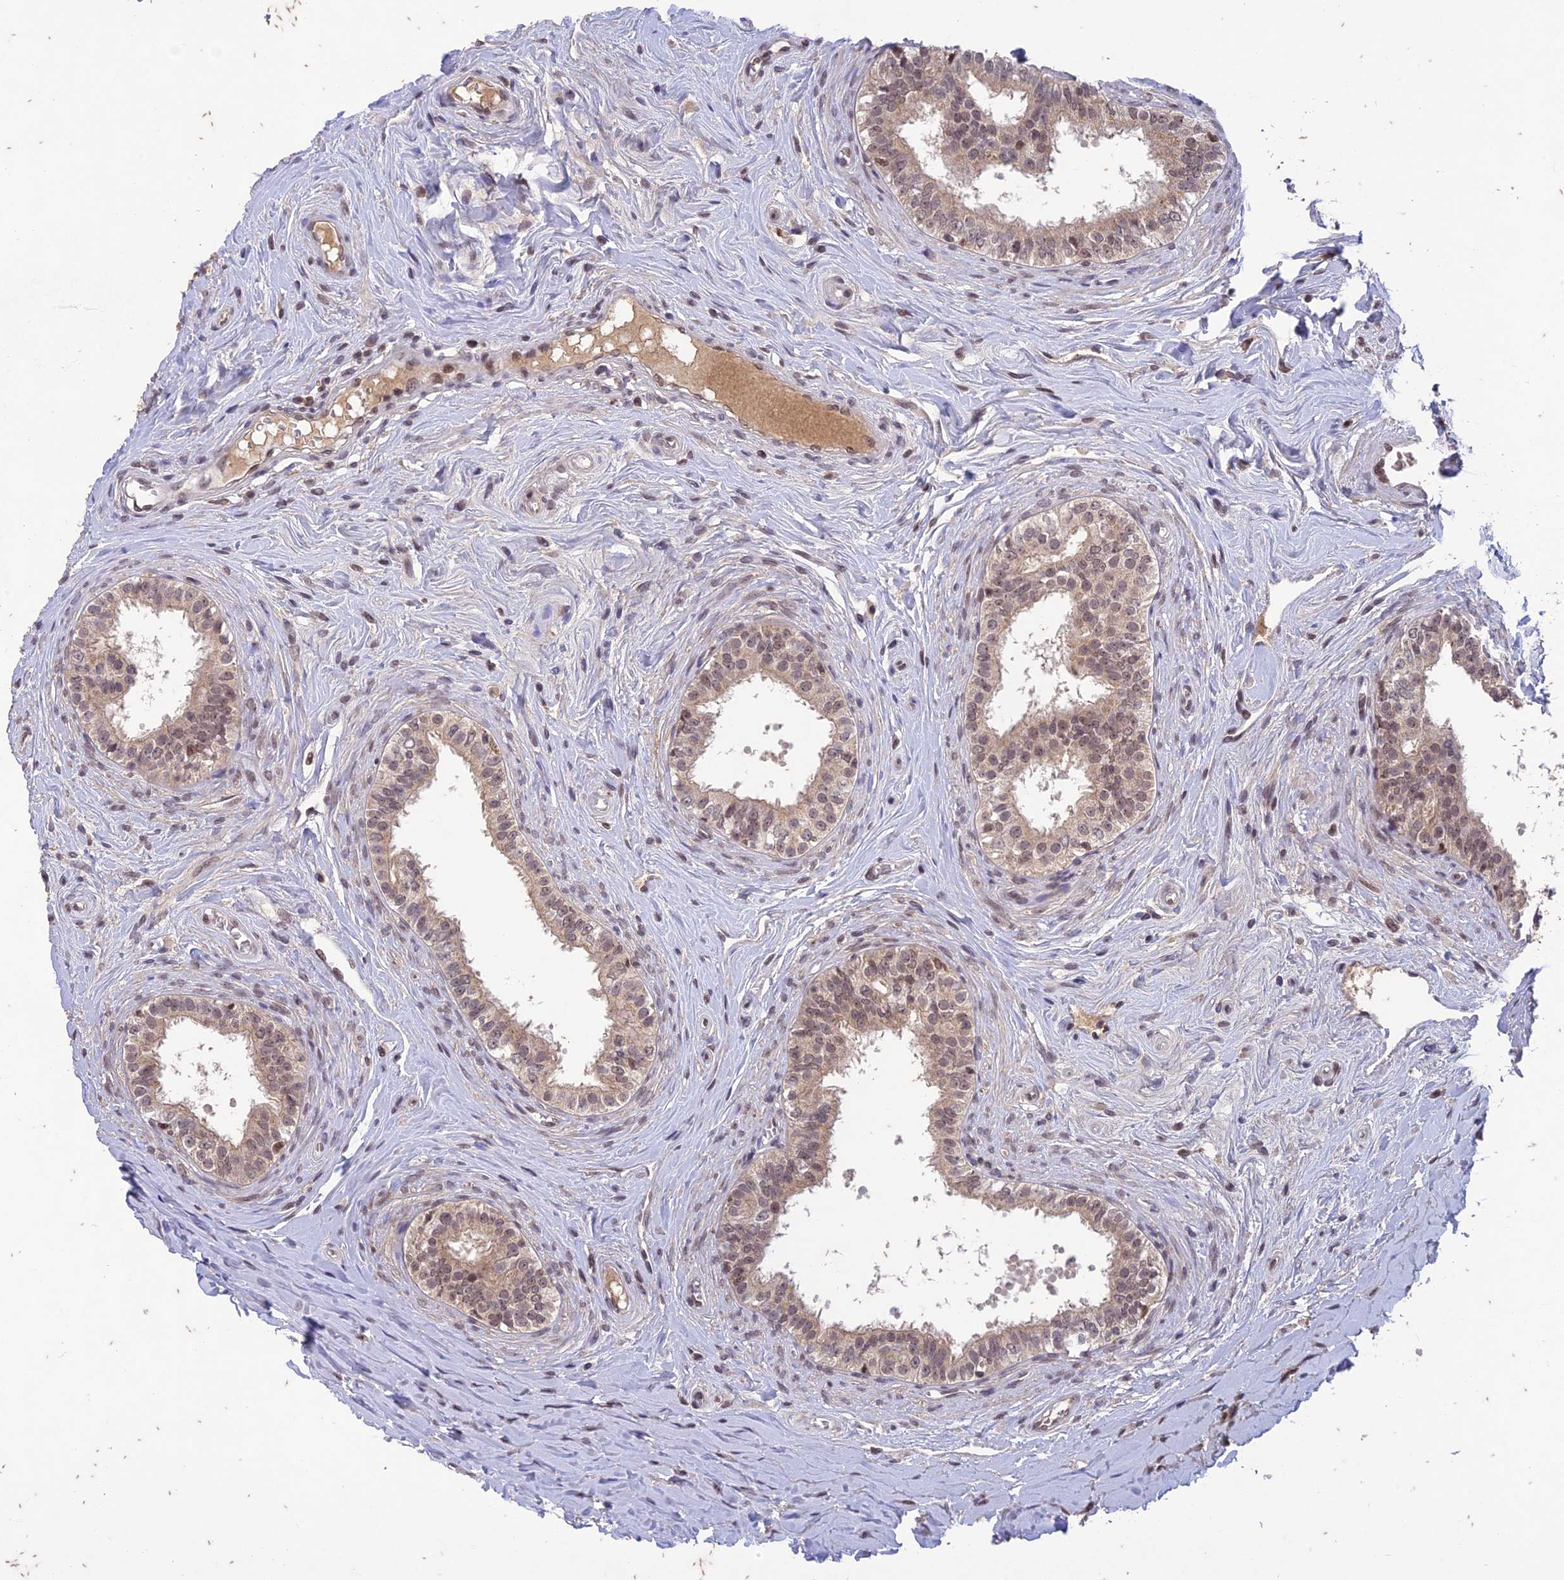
{"staining": {"intensity": "weak", "quantity": "25%-75%", "location": "cytoplasmic/membranous,nuclear"}, "tissue": "epididymis", "cell_type": "Glandular cells", "image_type": "normal", "snomed": [{"axis": "morphology", "description": "Normal tissue, NOS"}, {"axis": "topography", "description": "Epididymis"}], "caption": "This histopathology image demonstrates normal epididymis stained with immunohistochemistry (IHC) to label a protein in brown. The cytoplasmic/membranous,nuclear of glandular cells show weak positivity for the protein. Nuclei are counter-stained blue.", "gene": "POP4", "patient": {"sex": "male", "age": 33}}